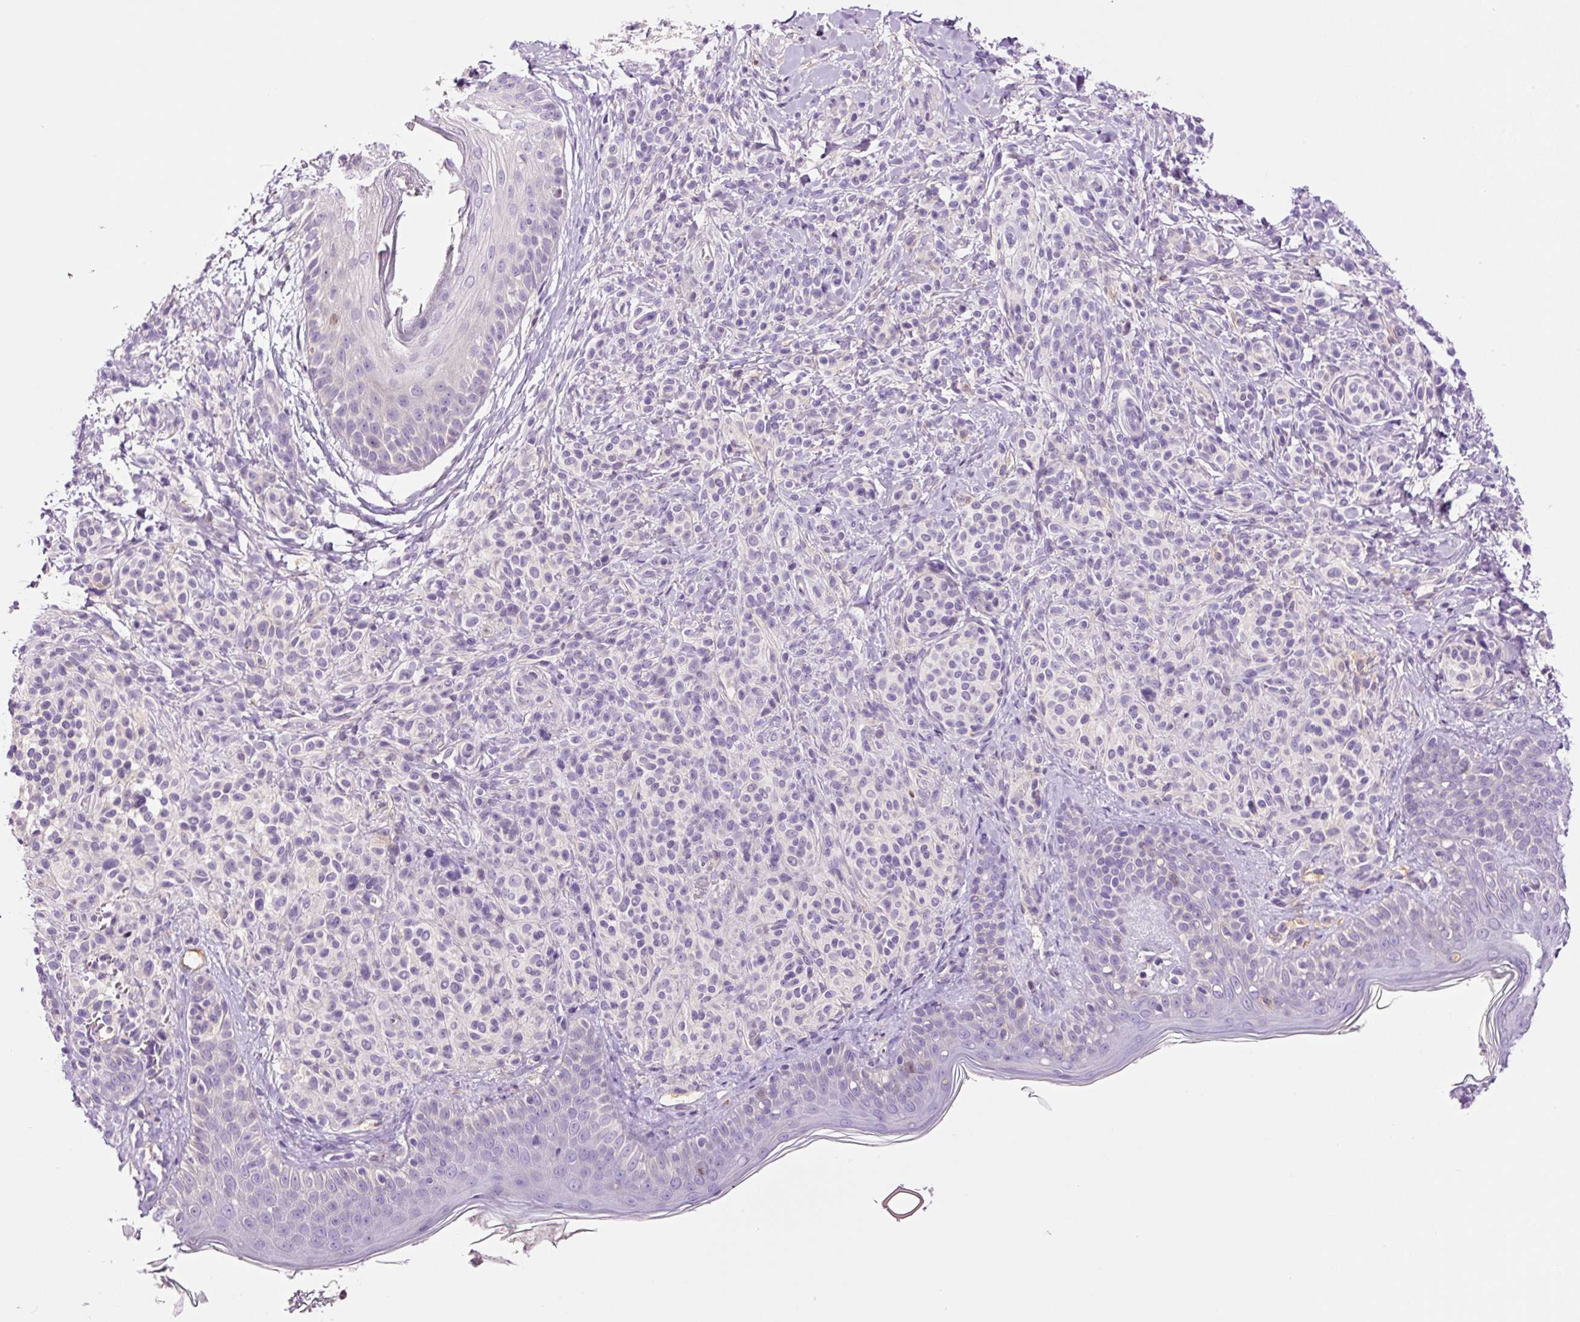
{"staining": {"intensity": "negative", "quantity": "none", "location": "none"}, "tissue": "skin", "cell_type": "Fibroblasts", "image_type": "normal", "snomed": [{"axis": "morphology", "description": "Normal tissue, NOS"}, {"axis": "topography", "description": "Skin"}], "caption": "Immunohistochemistry histopathology image of benign skin: human skin stained with DAB shows no significant protein positivity in fibroblasts. (DAB immunohistochemistry, high magnification).", "gene": "DPPA4", "patient": {"sex": "male", "age": 16}}